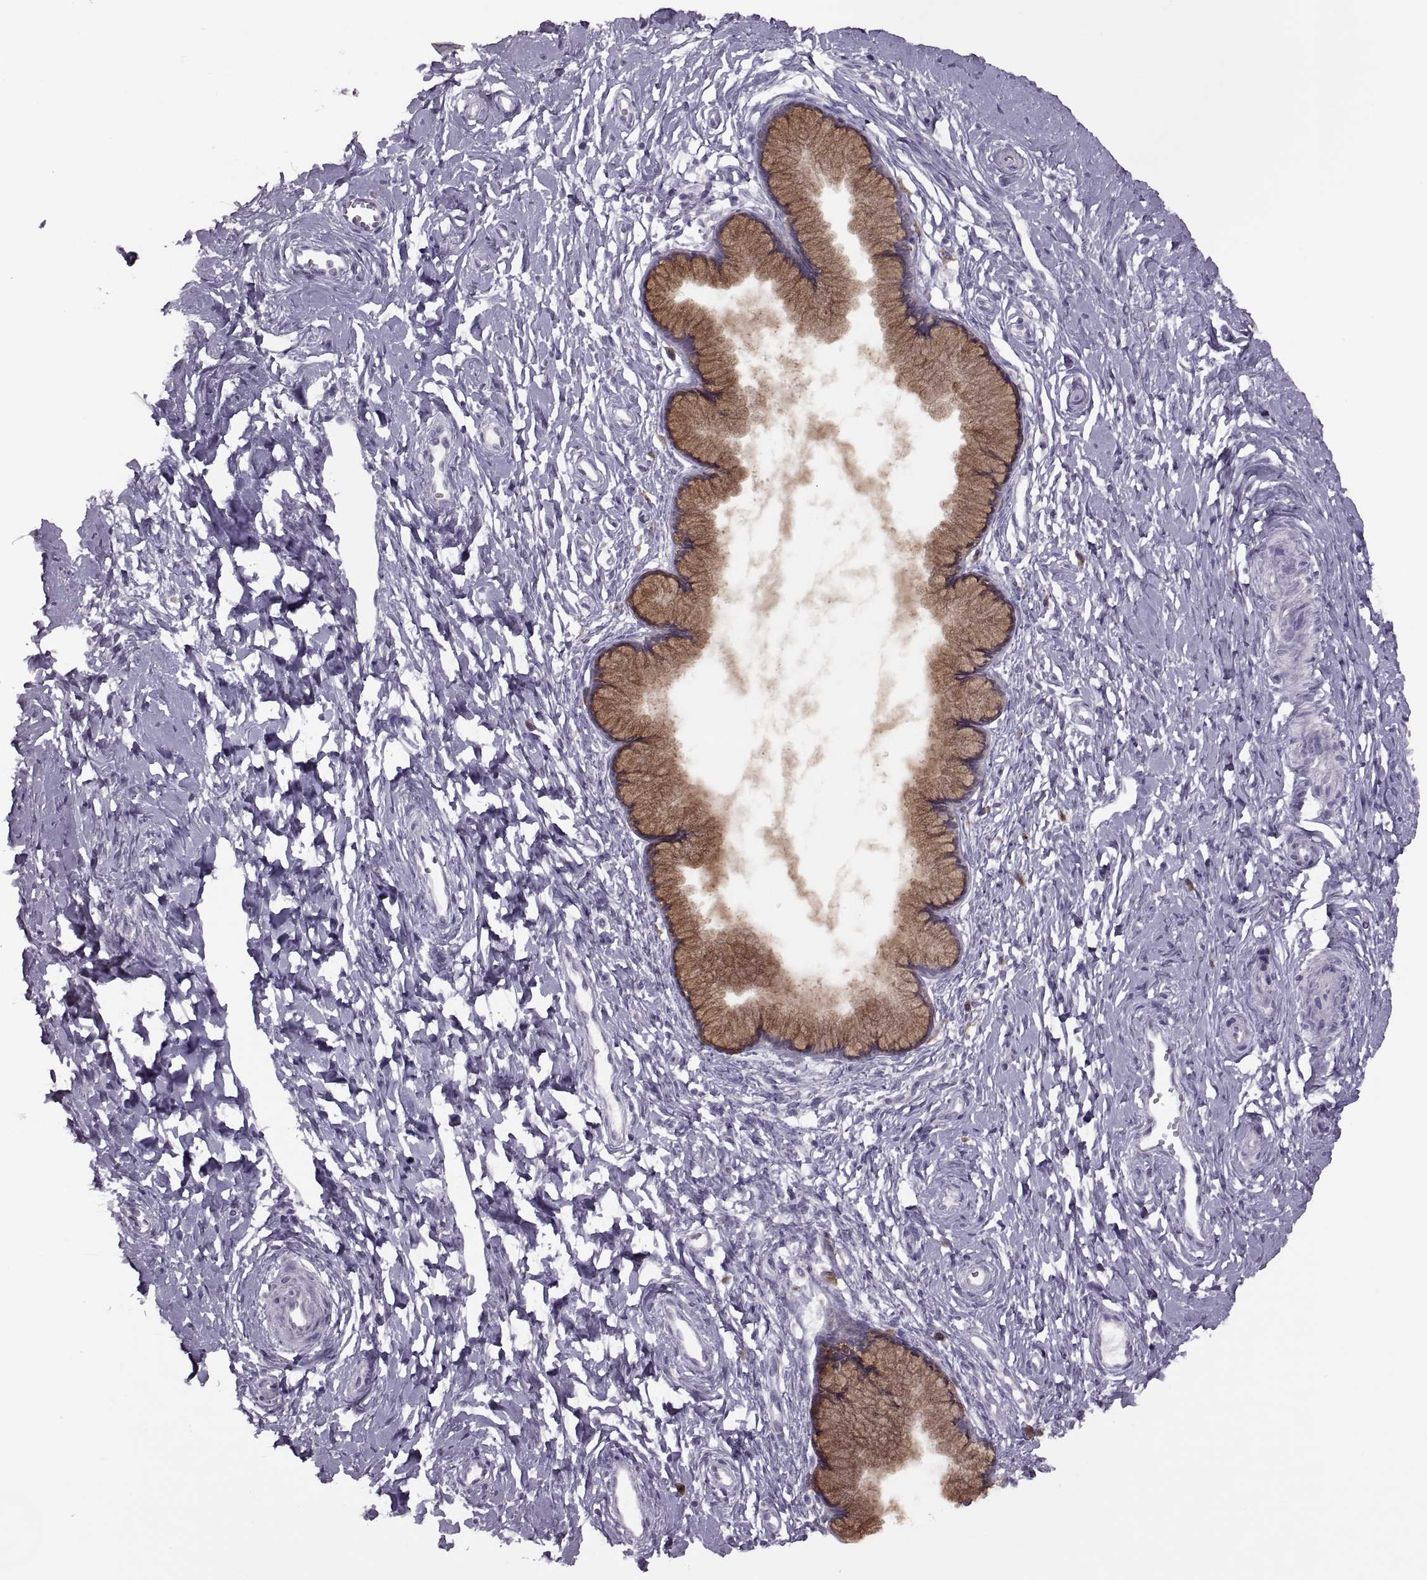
{"staining": {"intensity": "moderate", "quantity": ">75%", "location": "cytoplasmic/membranous"}, "tissue": "cervix", "cell_type": "Glandular cells", "image_type": "normal", "snomed": [{"axis": "morphology", "description": "Normal tissue, NOS"}, {"axis": "topography", "description": "Cervix"}], "caption": "Protein analysis of normal cervix exhibits moderate cytoplasmic/membranous staining in about >75% of glandular cells.", "gene": "H2AP", "patient": {"sex": "female", "age": 40}}